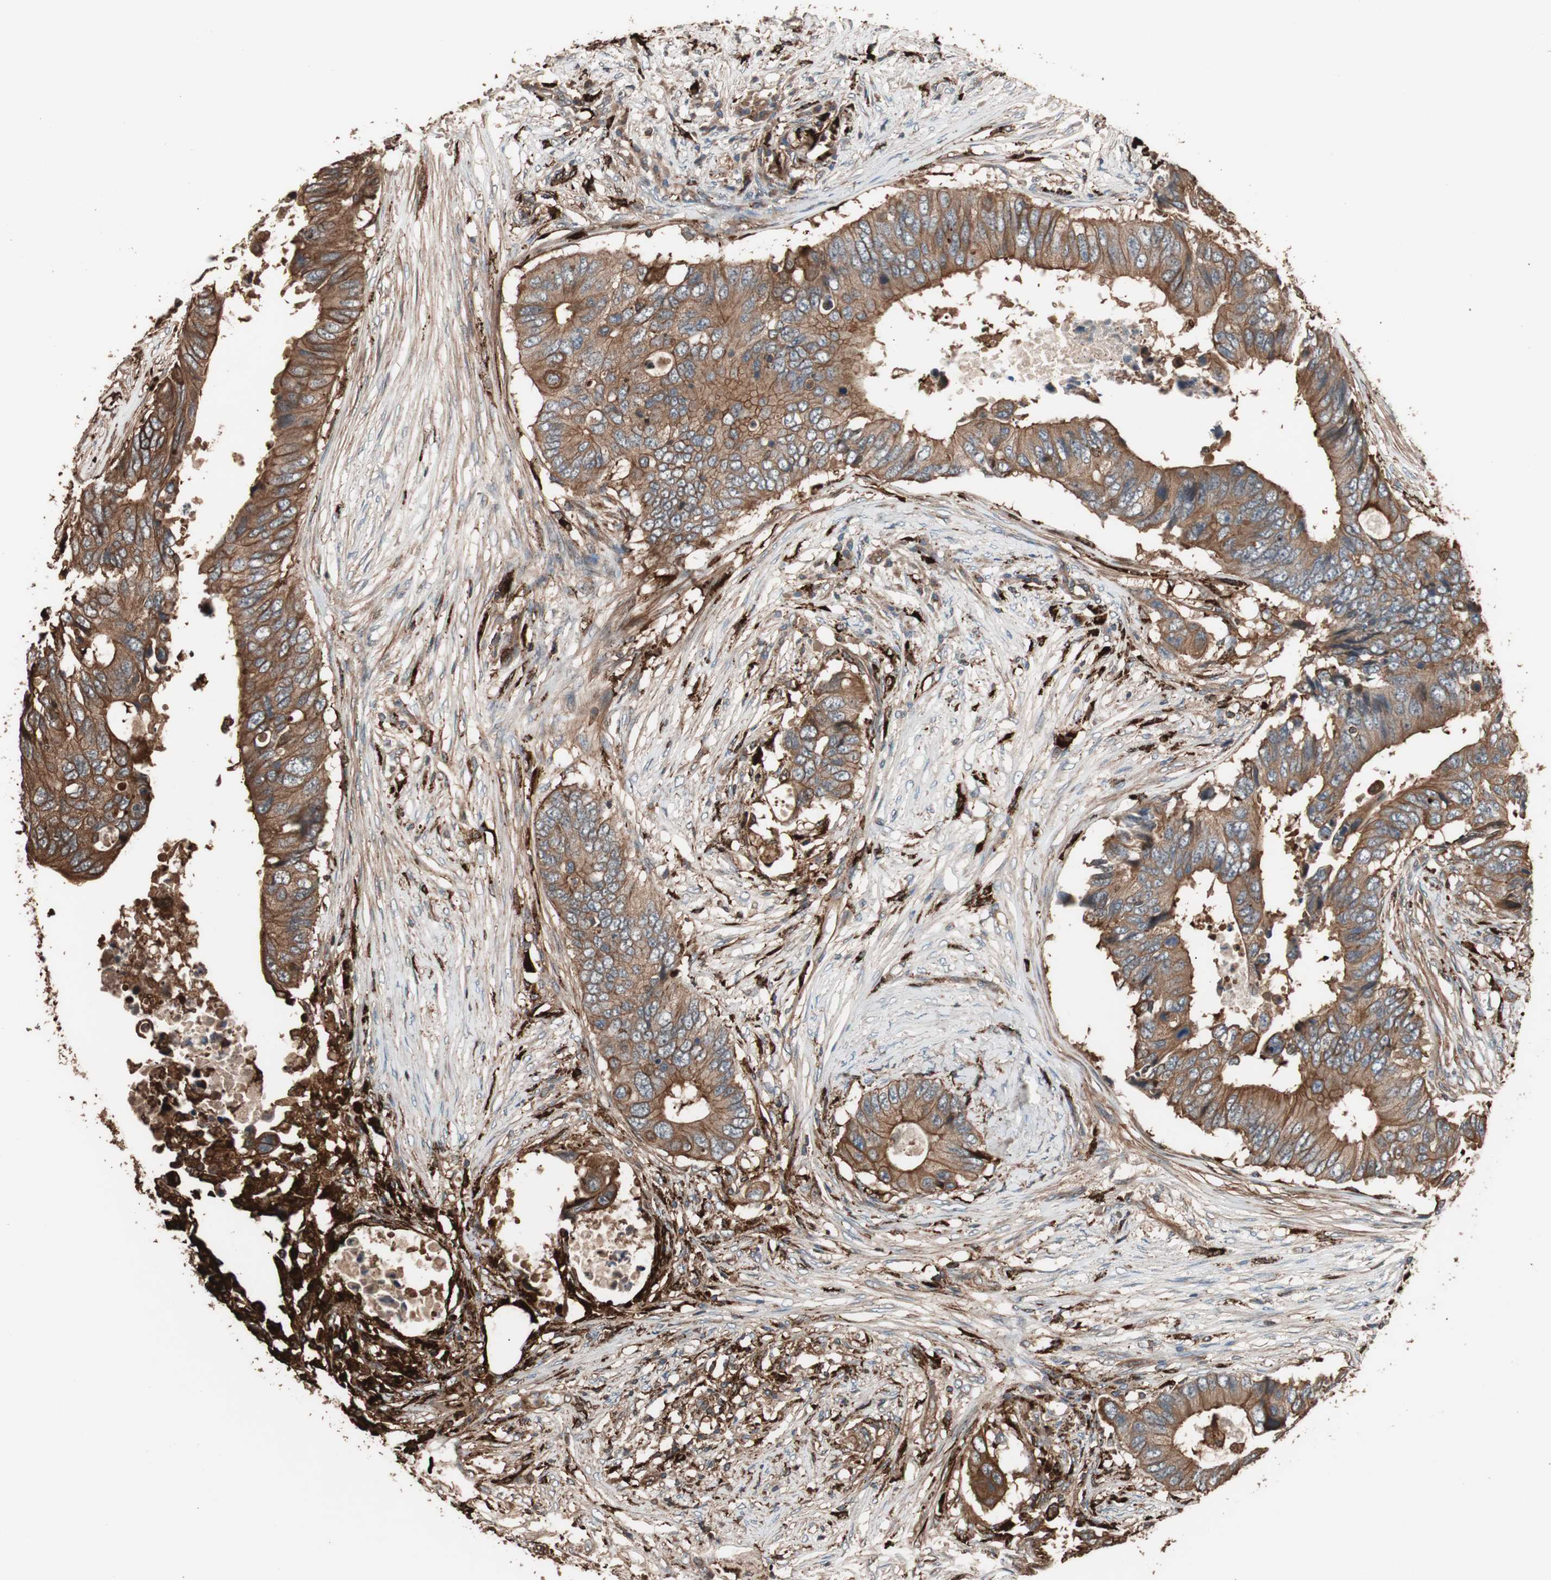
{"staining": {"intensity": "strong", "quantity": ">75%", "location": "cytoplasmic/membranous"}, "tissue": "colorectal cancer", "cell_type": "Tumor cells", "image_type": "cancer", "snomed": [{"axis": "morphology", "description": "Adenocarcinoma, NOS"}, {"axis": "topography", "description": "Colon"}], "caption": "Approximately >75% of tumor cells in human colorectal adenocarcinoma demonstrate strong cytoplasmic/membranous protein staining as visualized by brown immunohistochemical staining.", "gene": "CCT3", "patient": {"sex": "male", "age": 71}}